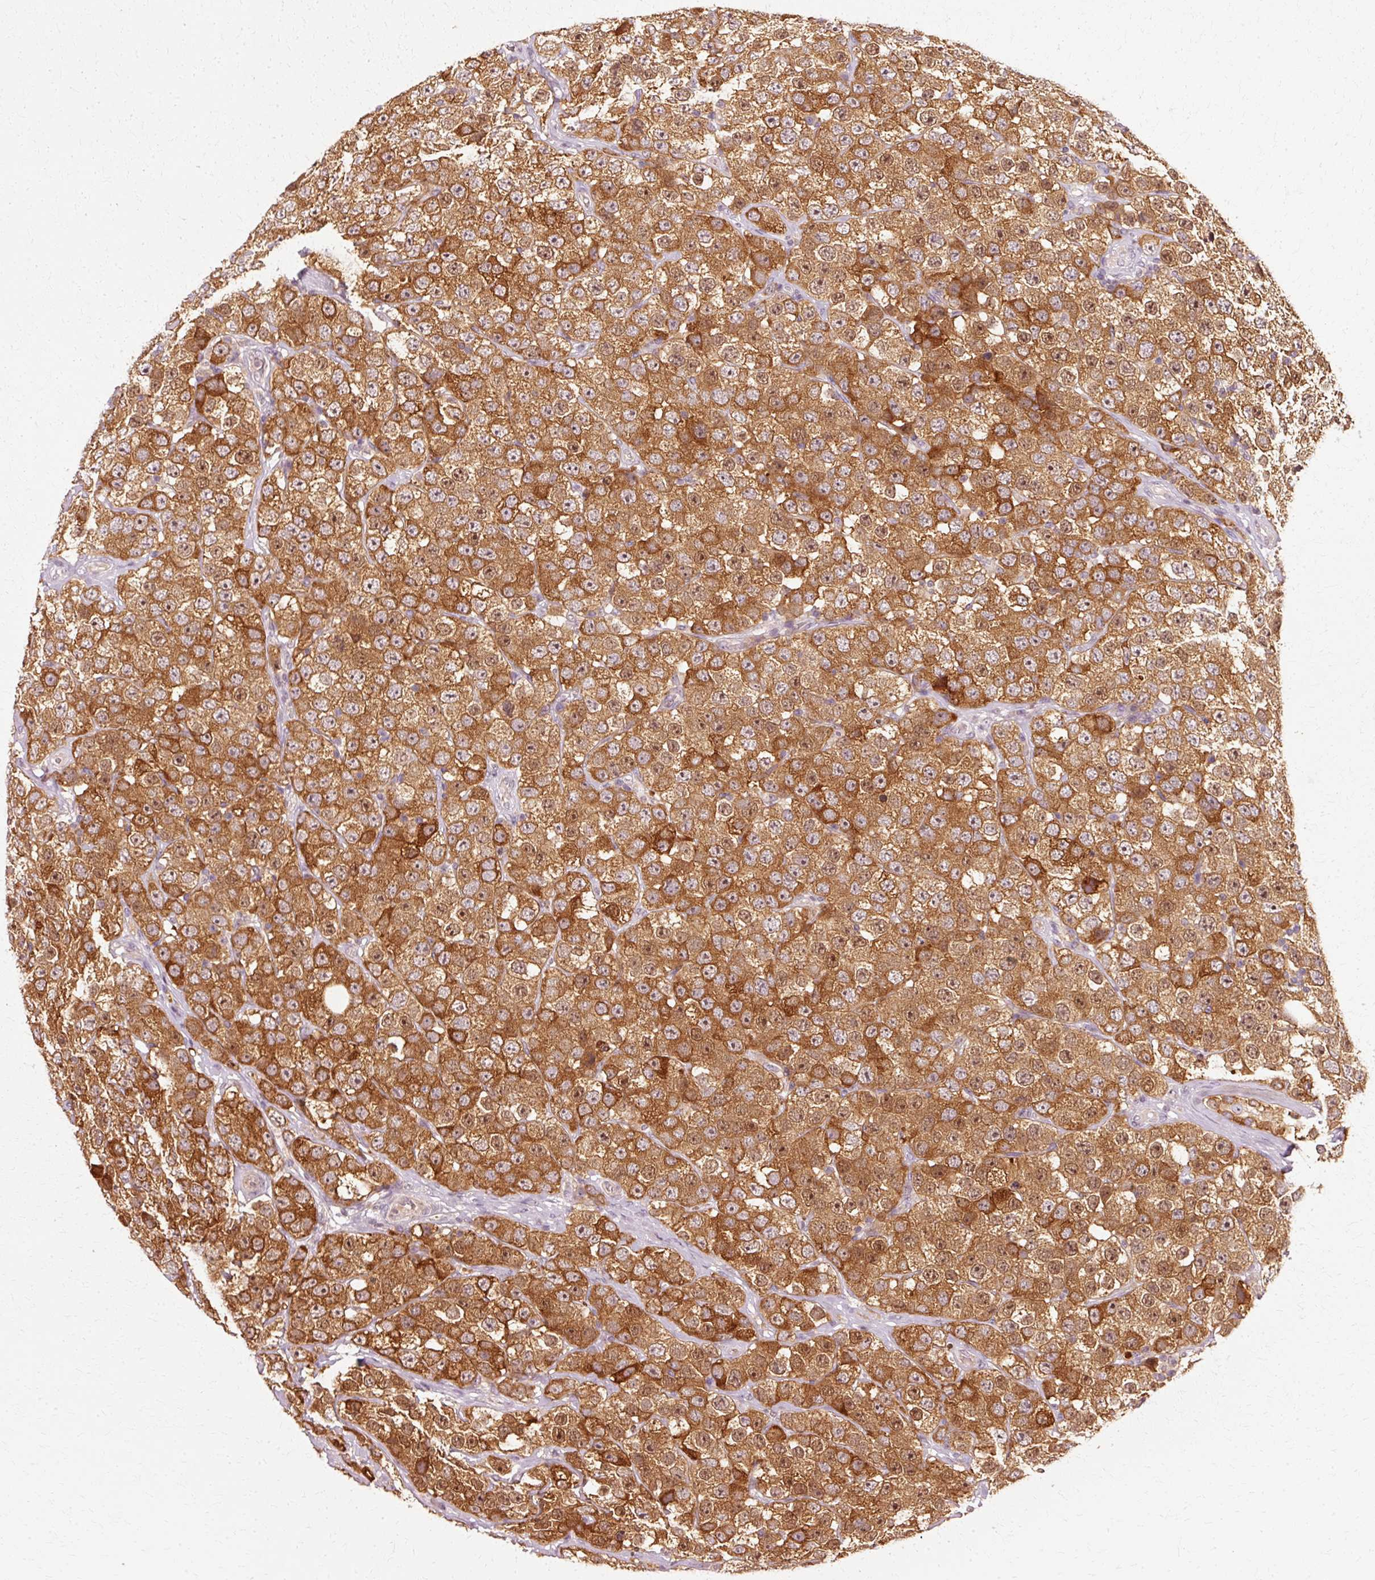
{"staining": {"intensity": "moderate", "quantity": ">75%", "location": "cytoplasmic/membranous,nuclear"}, "tissue": "testis cancer", "cell_type": "Tumor cells", "image_type": "cancer", "snomed": [{"axis": "morphology", "description": "Seminoma, NOS"}, {"axis": "topography", "description": "Testis"}], "caption": "IHC image of neoplastic tissue: human testis cancer stained using IHC displays medium levels of moderate protein expression localized specifically in the cytoplasmic/membranous and nuclear of tumor cells, appearing as a cytoplasmic/membranous and nuclear brown color.", "gene": "RGPD5", "patient": {"sex": "male", "age": 28}}